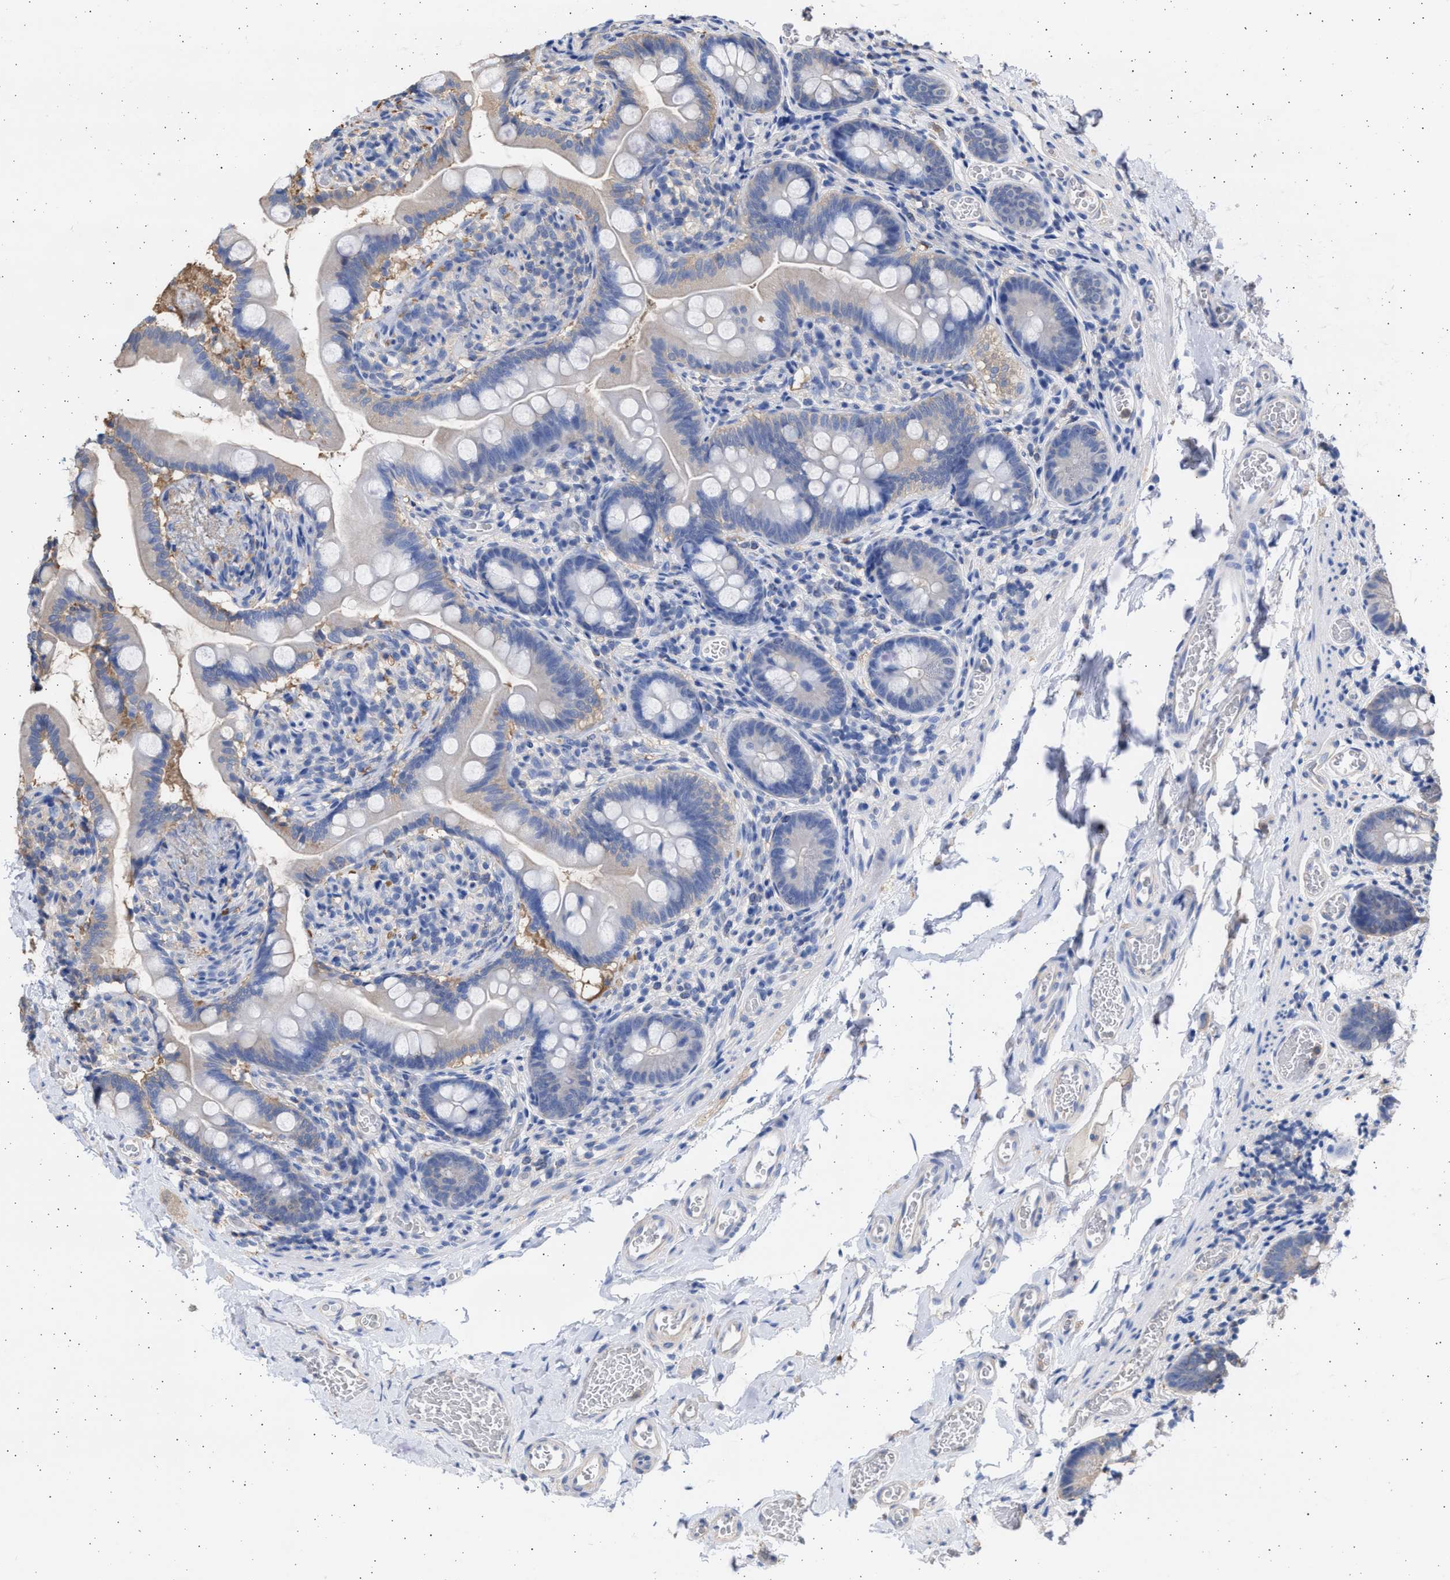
{"staining": {"intensity": "weak", "quantity": "25%-75%", "location": "cytoplasmic/membranous"}, "tissue": "small intestine", "cell_type": "Glandular cells", "image_type": "normal", "snomed": [{"axis": "morphology", "description": "Normal tissue, NOS"}, {"axis": "topography", "description": "Small intestine"}], "caption": "Immunohistochemical staining of benign human small intestine exhibits 25%-75% levels of weak cytoplasmic/membranous protein expression in about 25%-75% of glandular cells.", "gene": "ALDOC", "patient": {"sex": "female", "age": 56}}